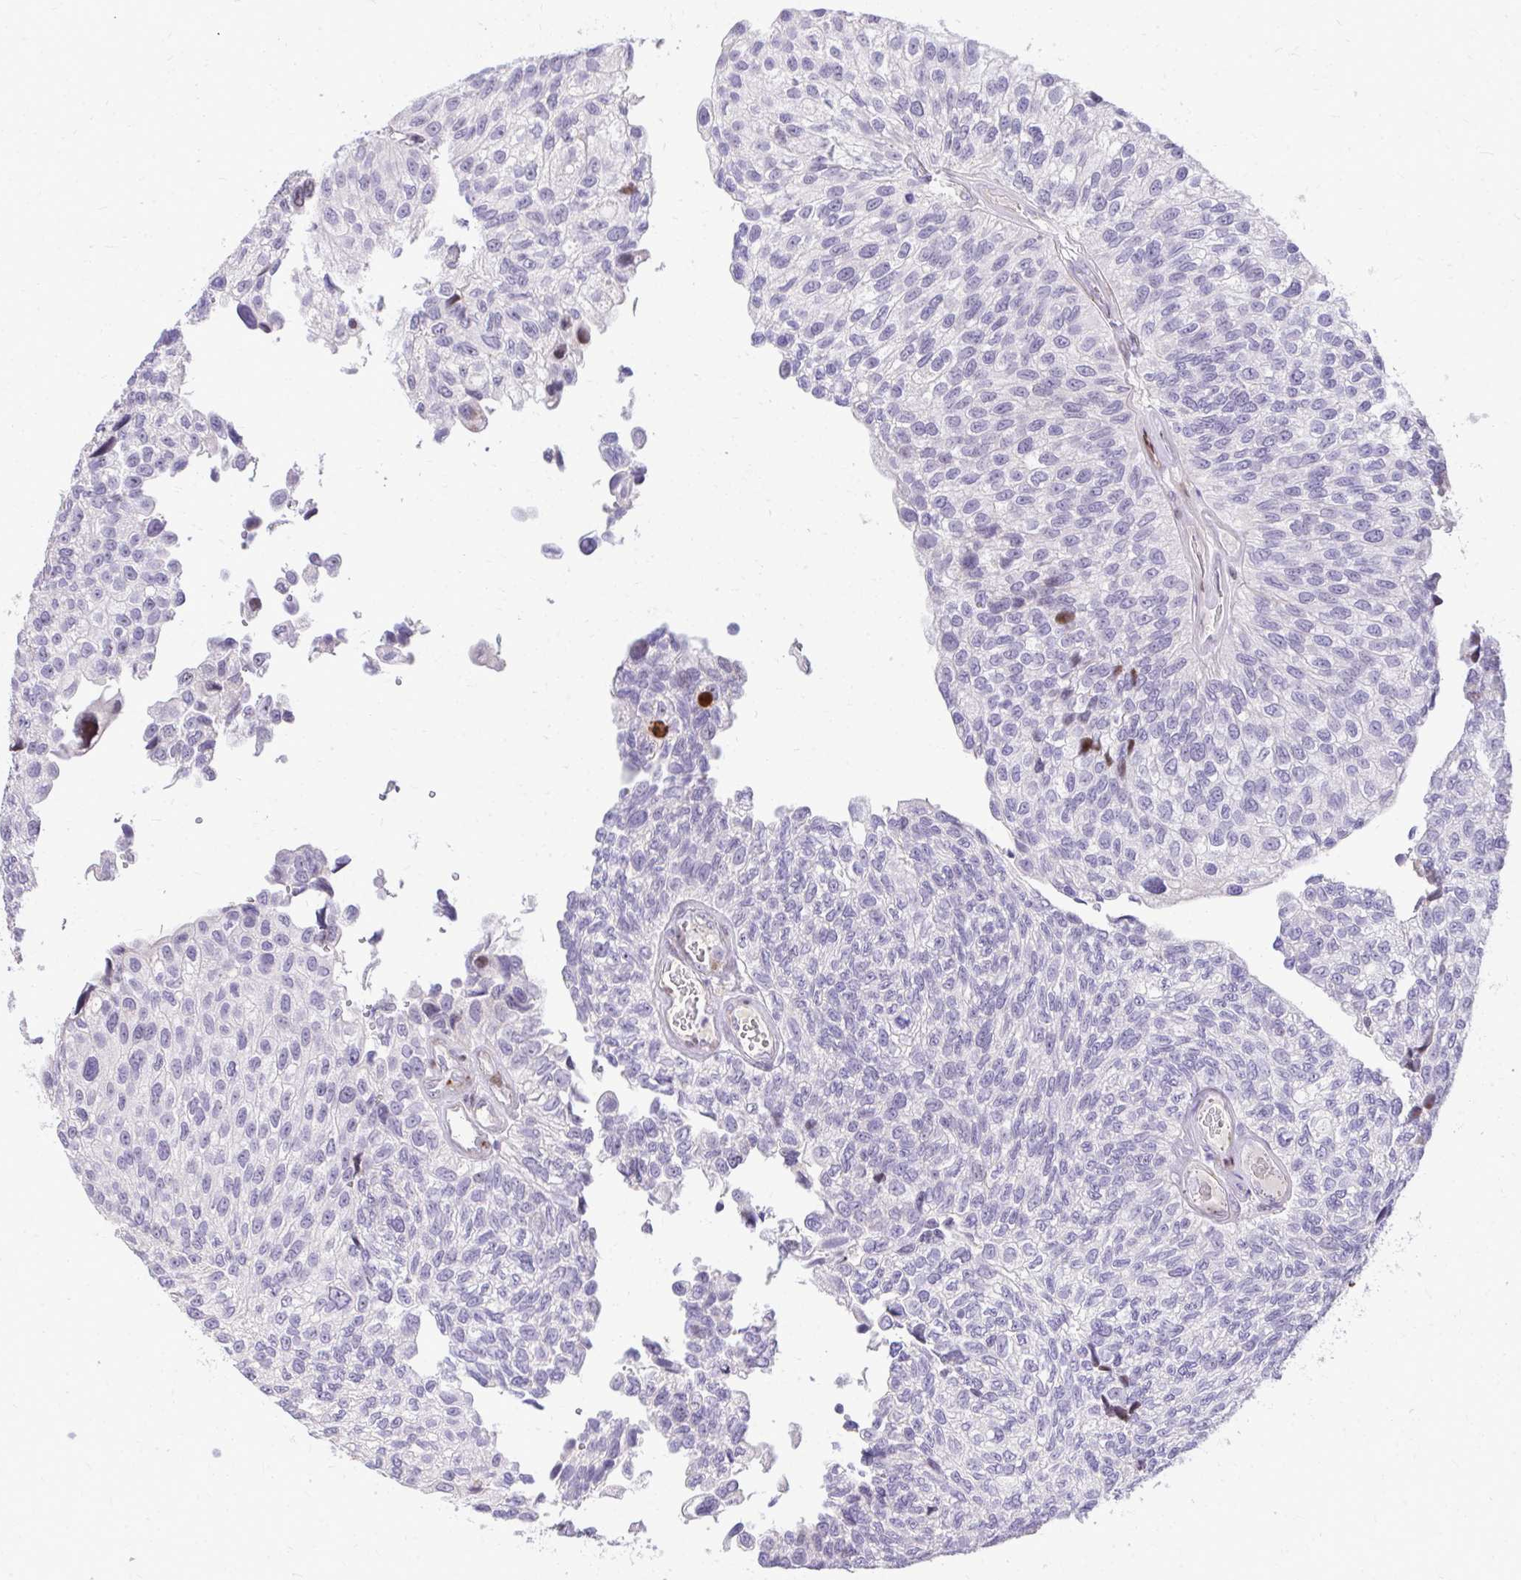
{"staining": {"intensity": "negative", "quantity": "none", "location": "none"}, "tissue": "urothelial cancer", "cell_type": "Tumor cells", "image_type": "cancer", "snomed": [{"axis": "morphology", "description": "Urothelial carcinoma, NOS"}, {"axis": "topography", "description": "Urinary bladder"}], "caption": "Immunohistochemistry micrograph of transitional cell carcinoma stained for a protein (brown), which shows no positivity in tumor cells.", "gene": "DLX4", "patient": {"sex": "male", "age": 87}}